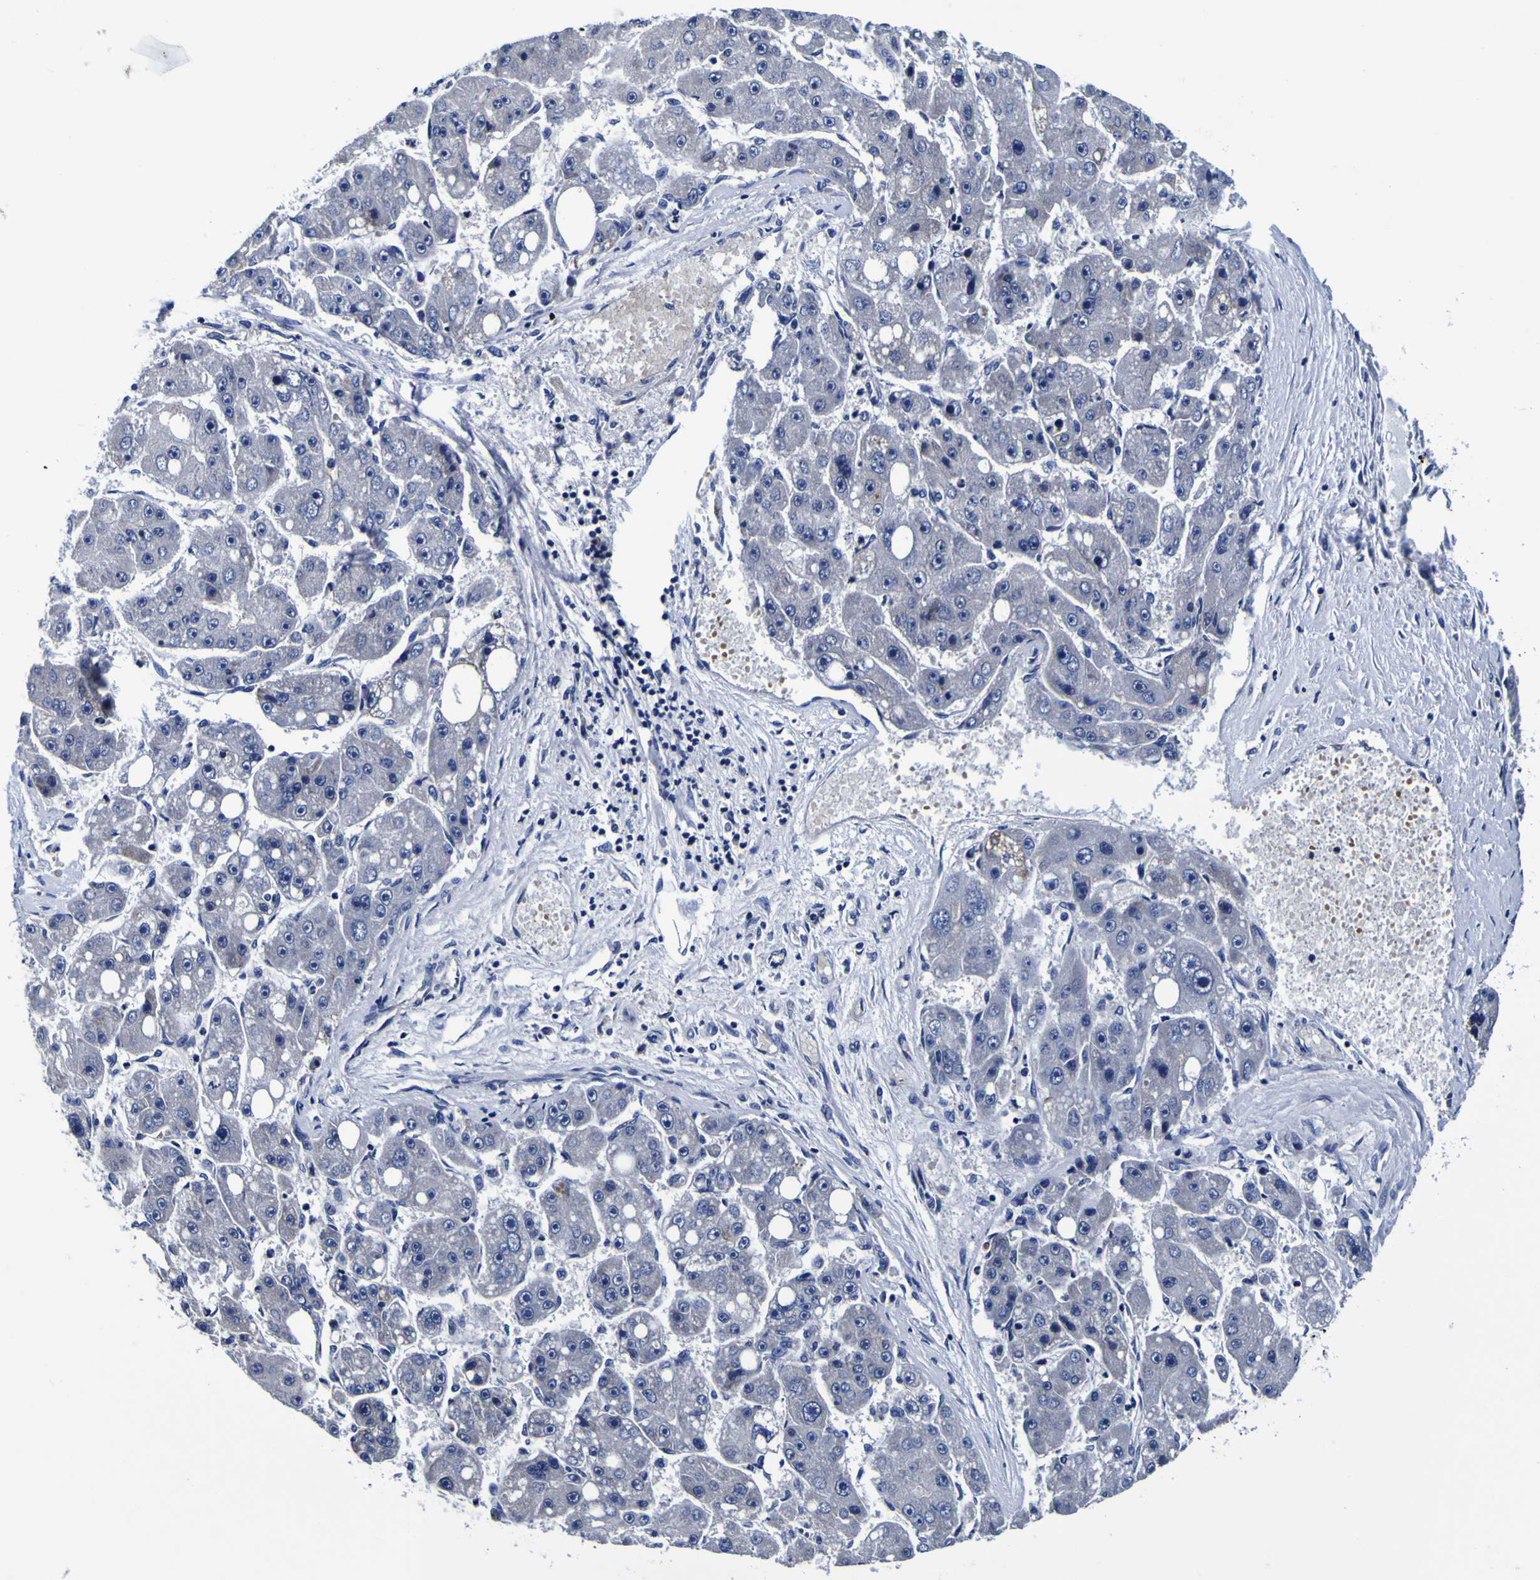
{"staining": {"intensity": "moderate", "quantity": "<25%", "location": "cytoplasmic/membranous"}, "tissue": "liver cancer", "cell_type": "Tumor cells", "image_type": "cancer", "snomed": [{"axis": "morphology", "description": "Carcinoma, Hepatocellular, NOS"}, {"axis": "topography", "description": "Liver"}], "caption": "The photomicrograph shows staining of liver hepatocellular carcinoma, revealing moderate cytoplasmic/membranous protein expression (brown color) within tumor cells.", "gene": "PDLIM4", "patient": {"sex": "female", "age": 61}}